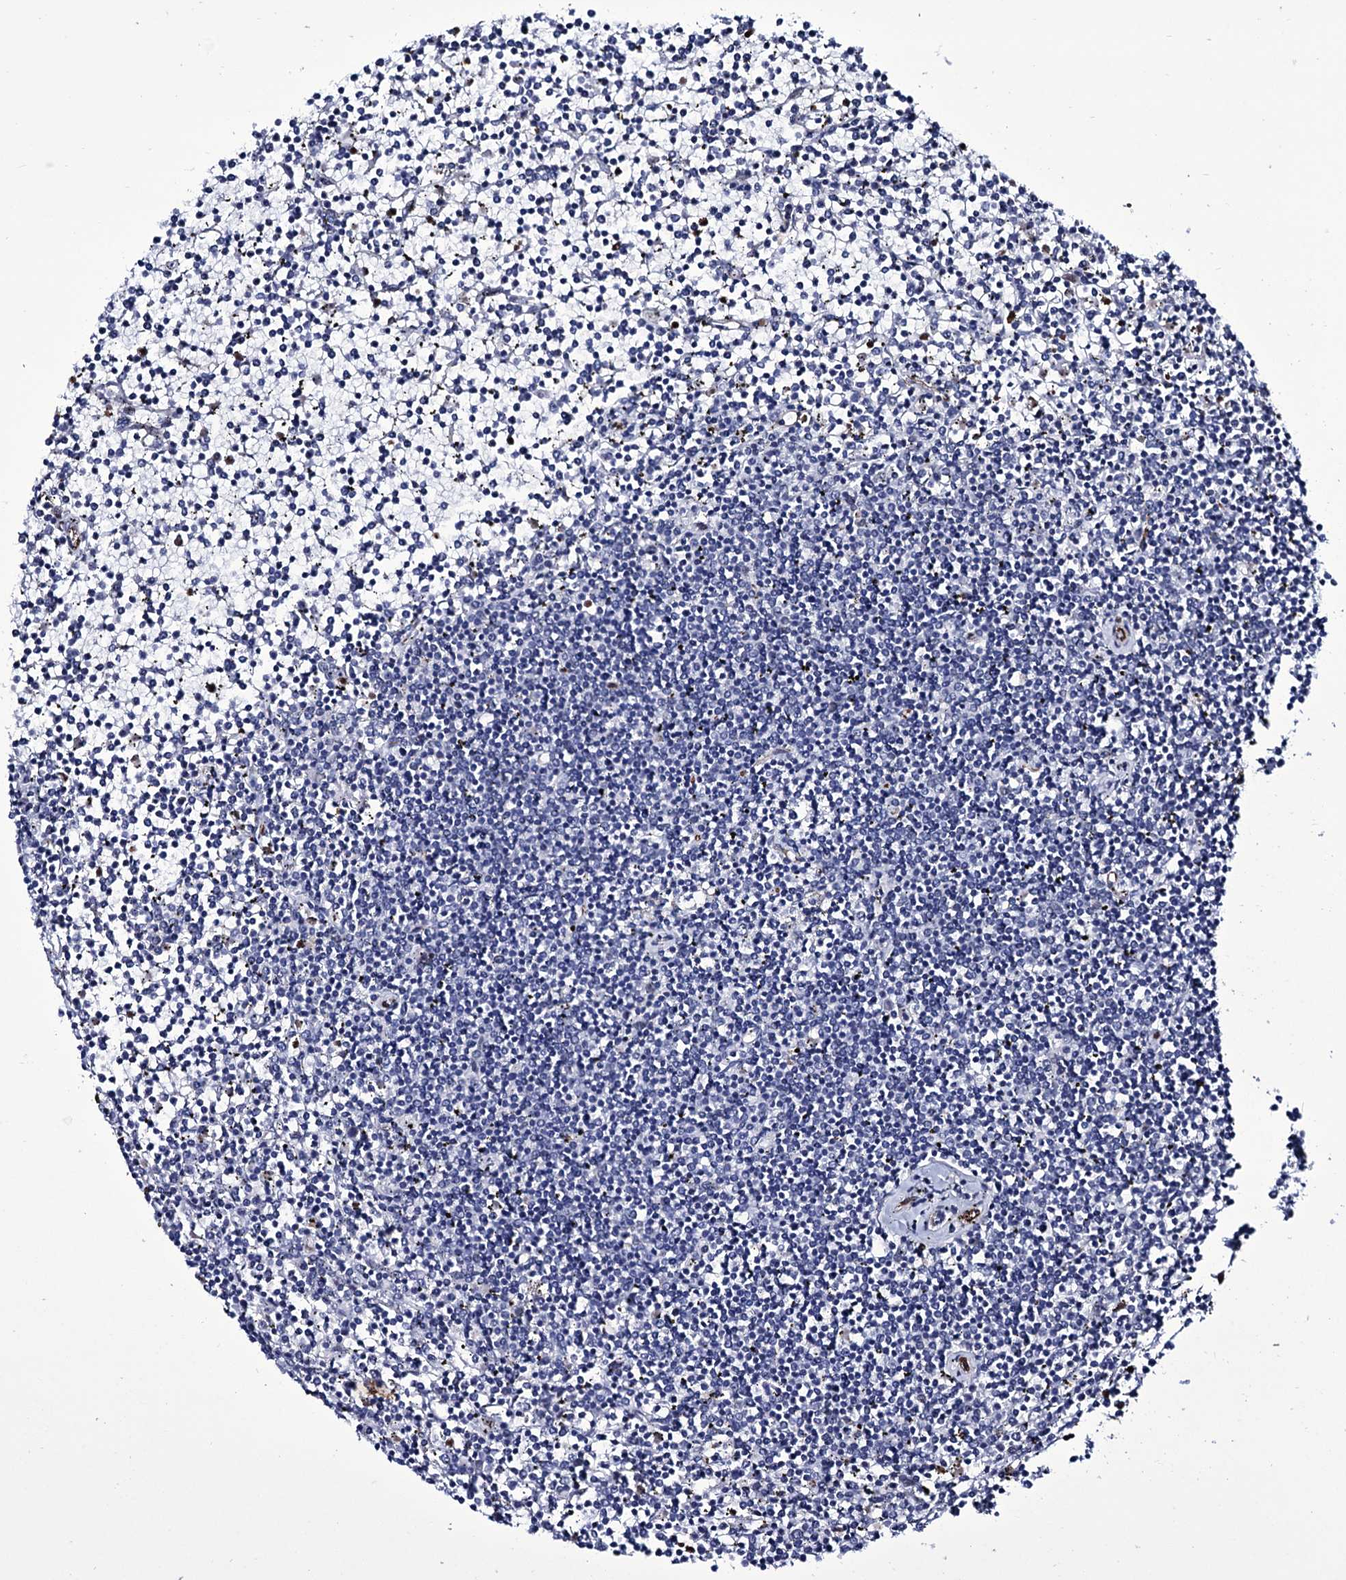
{"staining": {"intensity": "negative", "quantity": "none", "location": "none"}, "tissue": "lymphoma", "cell_type": "Tumor cells", "image_type": "cancer", "snomed": [{"axis": "morphology", "description": "Malignant lymphoma, non-Hodgkin's type, Low grade"}, {"axis": "topography", "description": "Spleen"}], "caption": "Tumor cells show no significant positivity in lymphoma.", "gene": "ZC3H12C", "patient": {"sex": "female", "age": 19}}